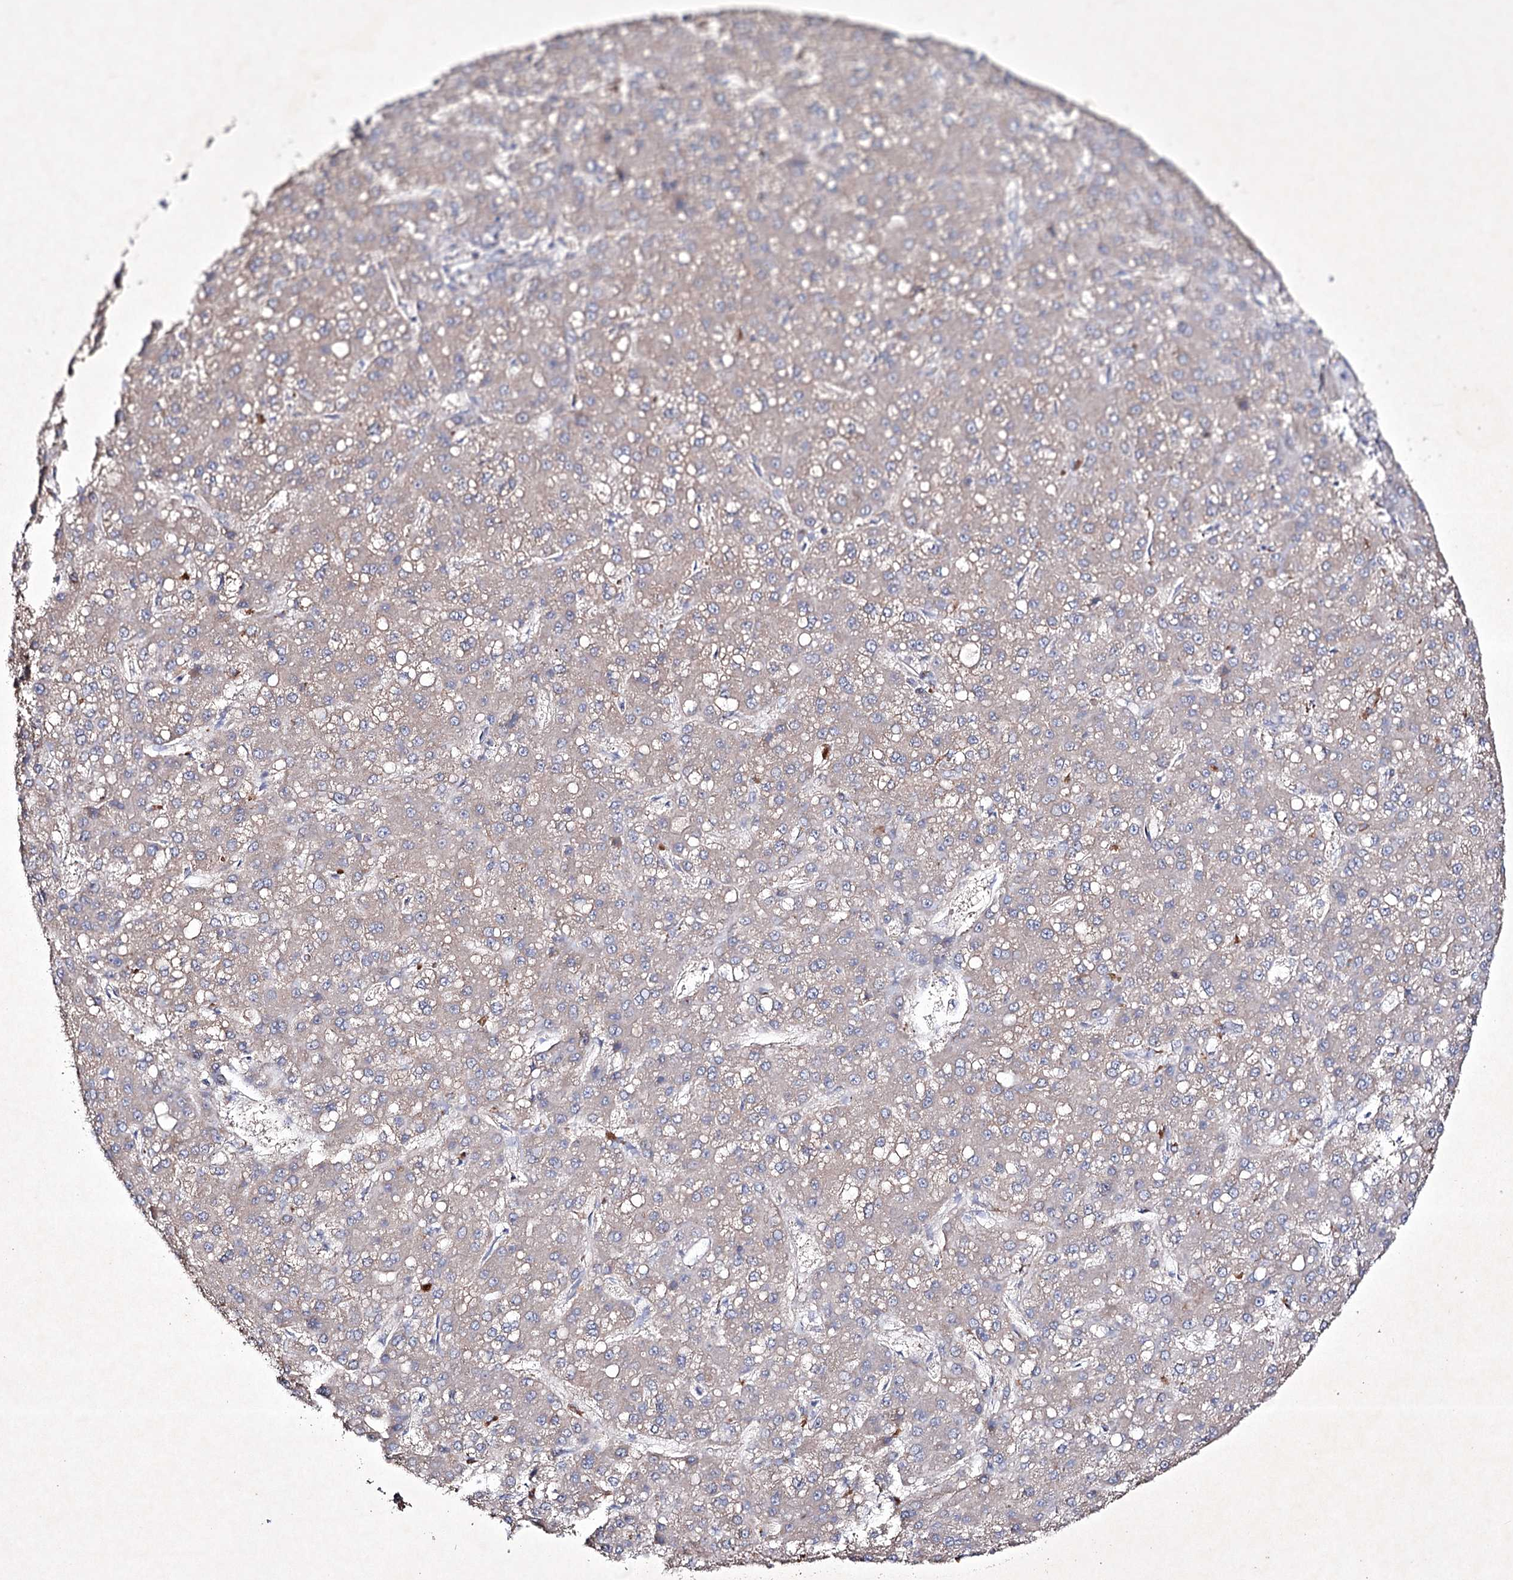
{"staining": {"intensity": "negative", "quantity": "none", "location": "none"}, "tissue": "liver cancer", "cell_type": "Tumor cells", "image_type": "cancer", "snomed": [{"axis": "morphology", "description": "Carcinoma, Hepatocellular, NOS"}, {"axis": "topography", "description": "Liver"}], "caption": "Tumor cells are negative for brown protein staining in hepatocellular carcinoma (liver). (DAB immunohistochemistry (IHC) with hematoxylin counter stain).", "gene": "SEMA4G", "patient": {"sex": "male", "age": 67}}